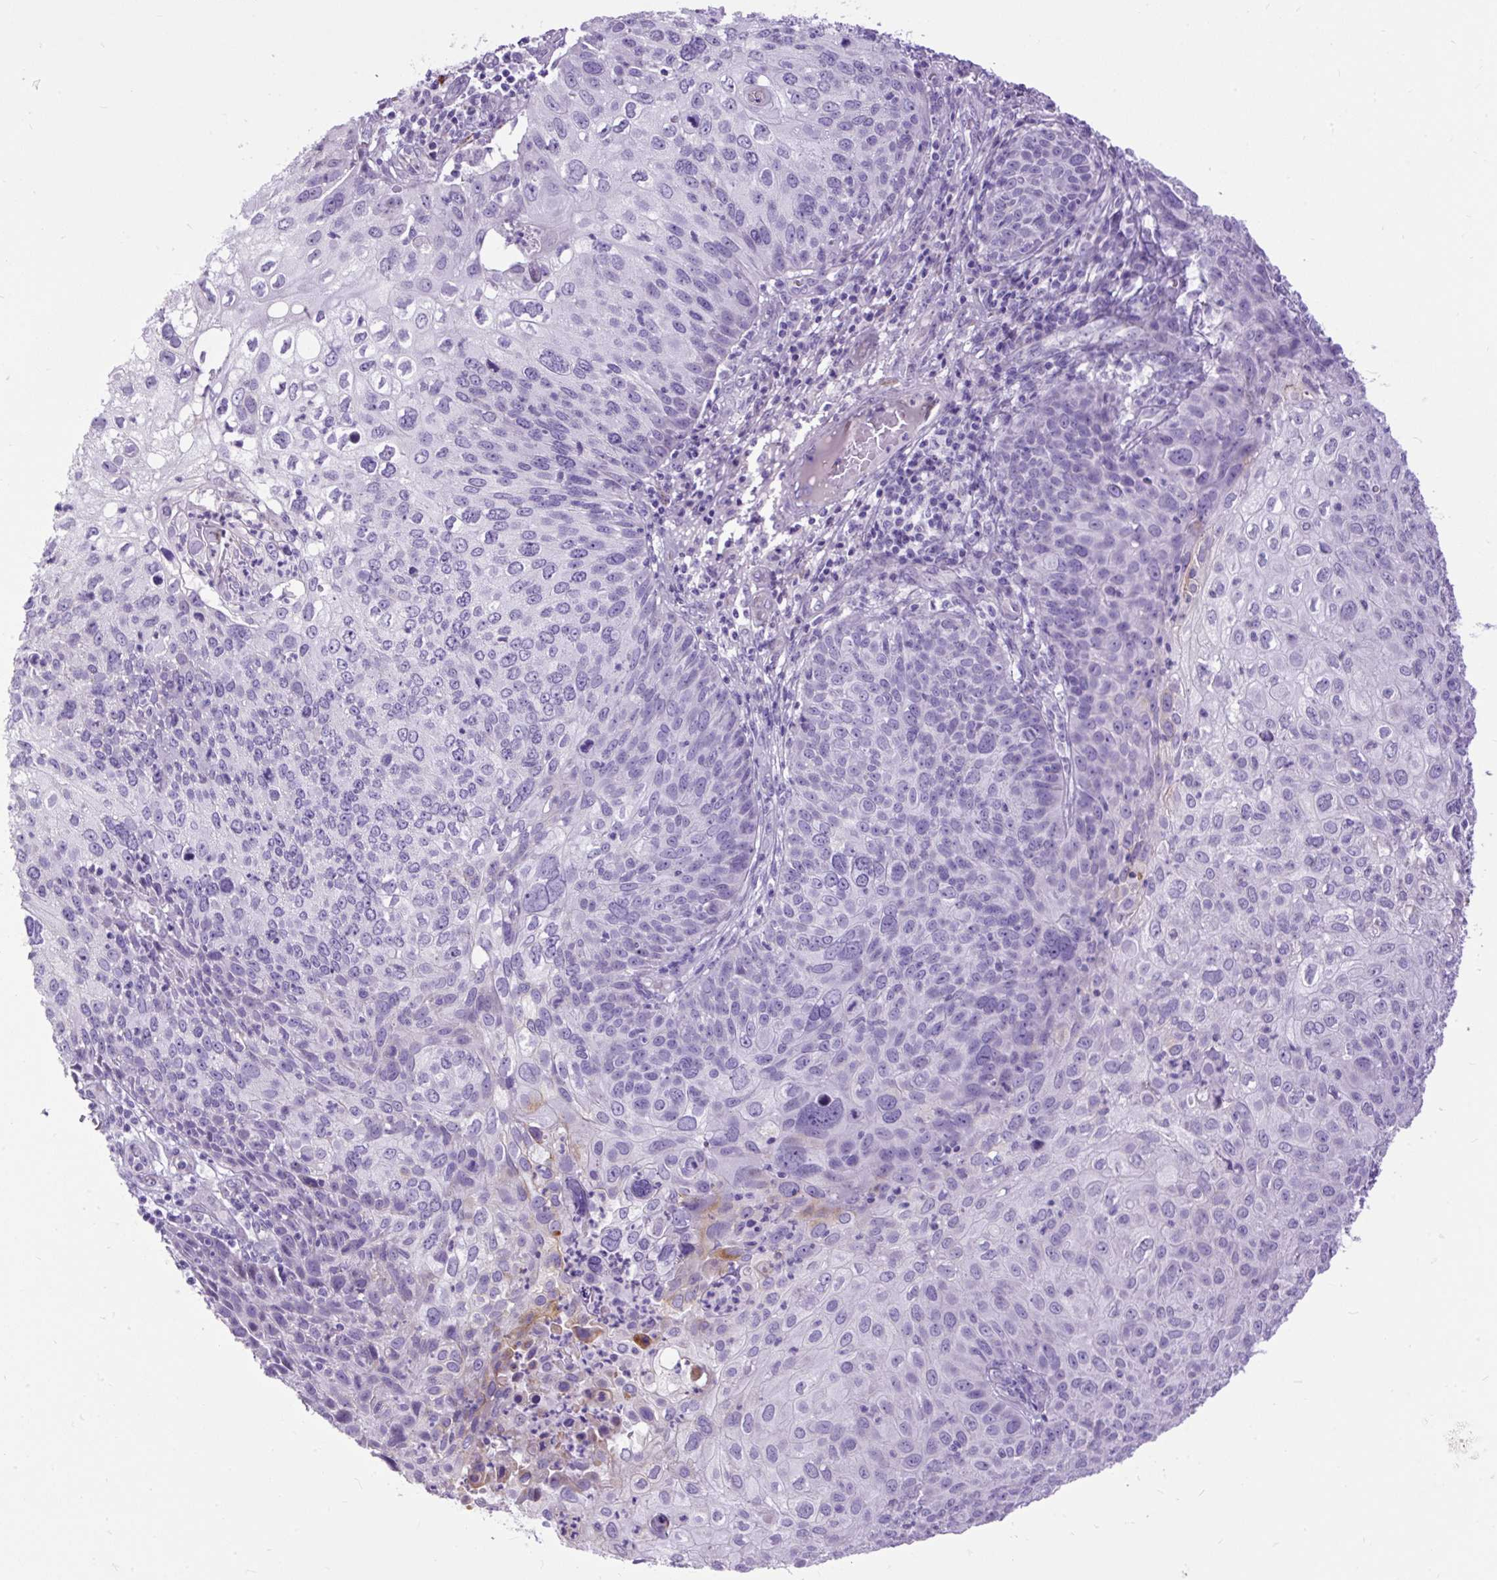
{"staining": {"intensity": "negative", "quantity": "none", "location": "none"}, "tissue": "skin cancer", "cell_type": "Tumor cells", "image_type": "cancer", "snomed": [{"axis": "morphology", "description": "Squamous cell carcinoma, NOS"}, {"axis": "topography", "description": "Skin"}], "caption": "Immunohistochemical staining of skin cancer (squamous cell carcinoma) displays no significant expression in tumor cells. The staining is performed using DAB brown chromogen with nuclei counter-stained in using hematoxylin.", "gene": "ZNF256", "patient": {"sex": "male", "age": 87}}